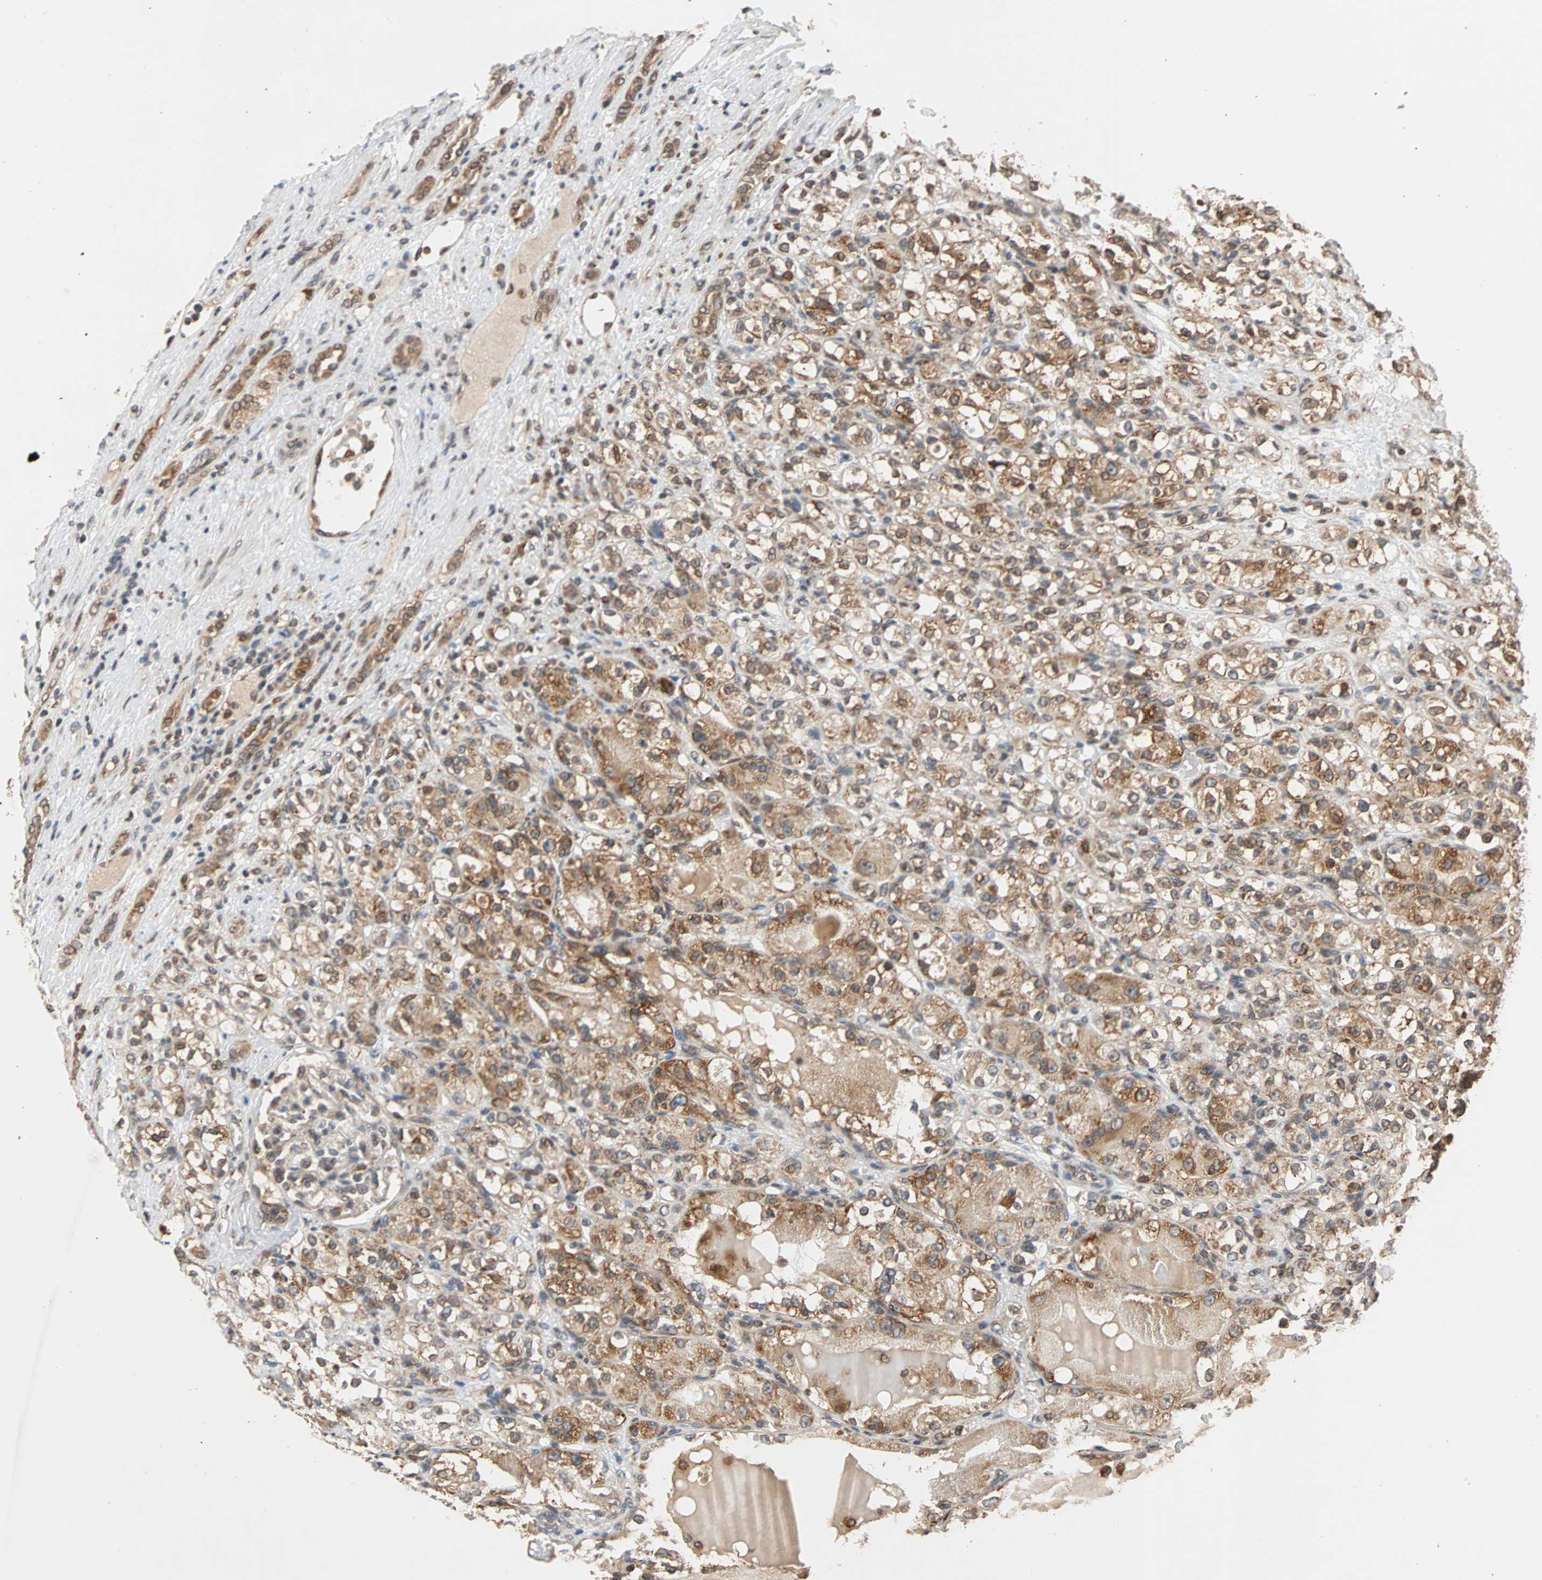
{"staining": {"intensity": "strong", "quantity": ">75%", "location": "cytoplasmic/membranous"}, "tissue": "renal cancer", "cell_type": "Tumor cells", "image_type": "cancer", "snomed": [{"axis": "morphology", "description": "Normal tissue, NOS"}, {"axis": "morphology", "description": "Adenocarcinoma, NOS"}, {"axis": "topography", "description": "Kidney"}], "caption": "There is high levels of strong cytoplasmic/membranous staining in tumor cells of renal adenocarcinoma, as demonstrated by immunohistochemical staining (brown color).", "gene": "AUP1", "patient": {"sex": "male", "age": 61}}